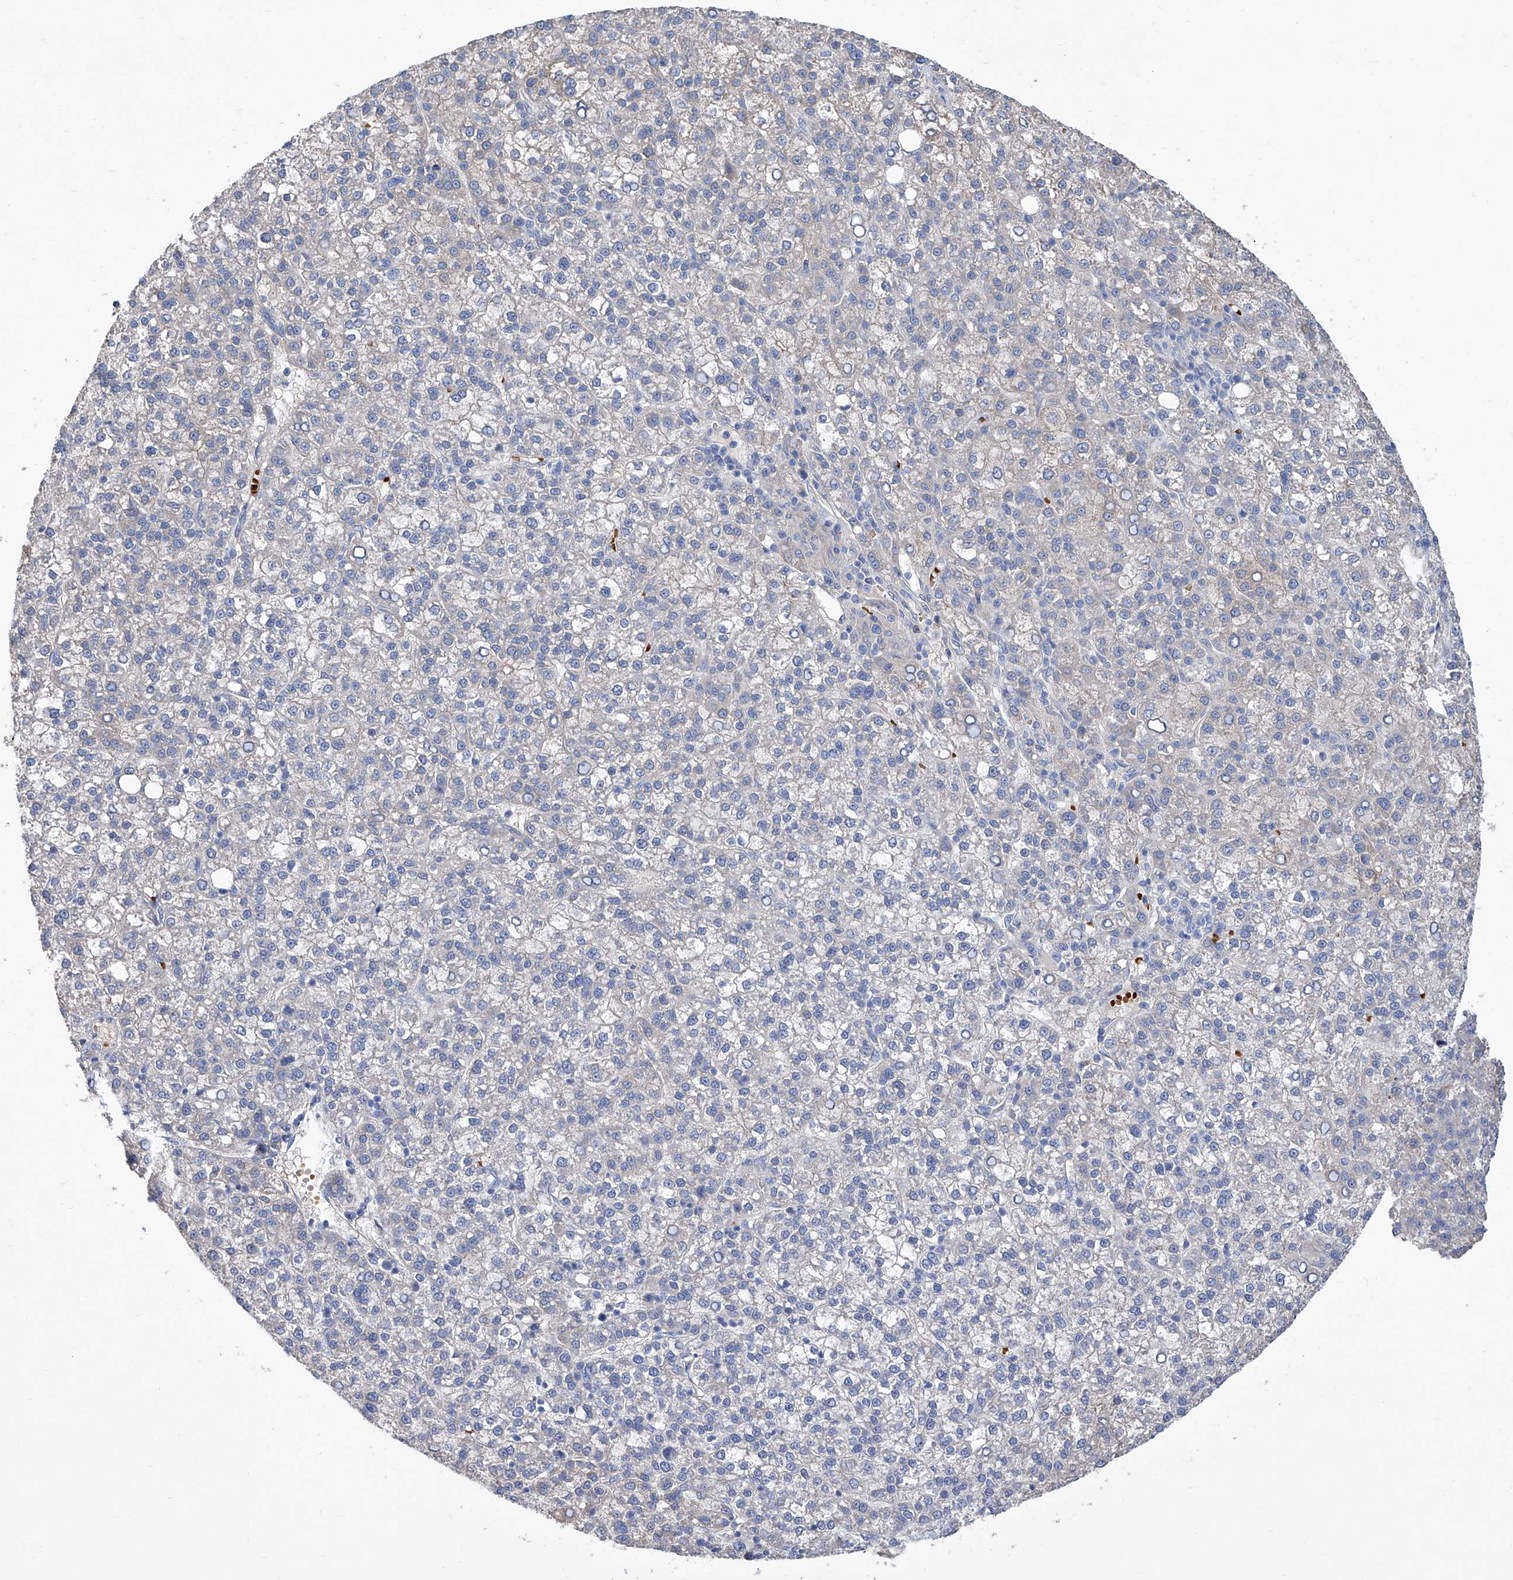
{"staining": {"intensity": "negative", "quantity": "none", "location": "none"}, "tissue": "liver cancer", "cell_type": "Tumor cells", "image_type": "cancer", "snomed": [{"axis": "morphology", "description": "Carcinoma, Hepatocellular, NOS"}, {"axis": "topography", "description": "Liver"}], "caption": "Photomicrograph shows no significant protein staining in tumor cells of liver cancer.", "gene": "PARD3", "patient": {"sex": "female", "age": 58}}